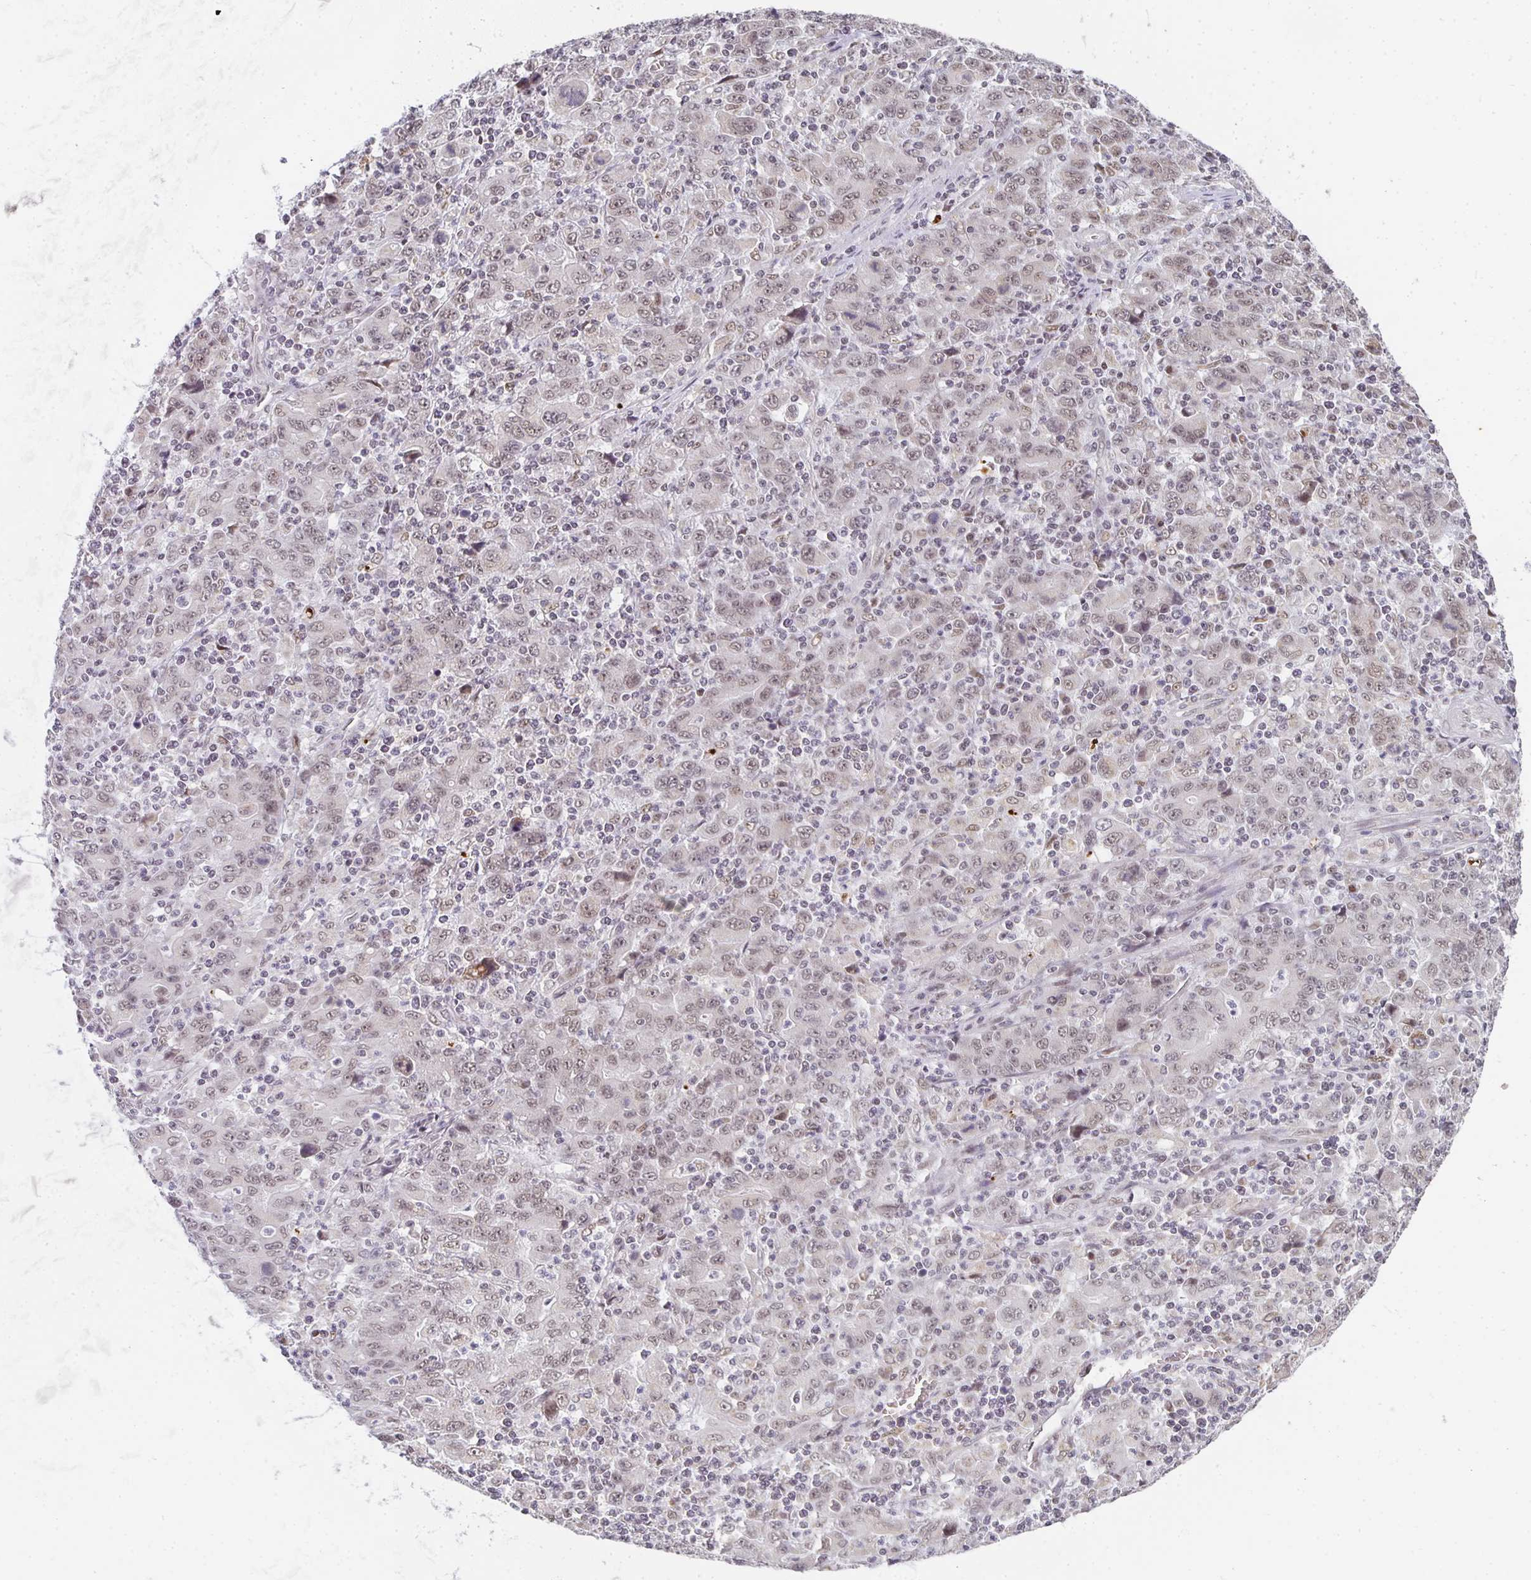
{"staining": {"intensity": "weak", "quantity": "25%-75%", "location": "nuclear"}, "tissue": "stomach cancer", "cell_type": "Tumor cells", "image_type": "cancer", "snomed": [{"axis": "morphology", "description": "Adenocarcinoma, NOS"}, {"axis": "topography", "description": "Stomach, upper"}], "caption": "Adenocarcinoma (stomach) stained with immunohistochemistry shows weak nuclear positivity in approximately 25%-75% of tumor cells.", "gene": "SMARCA2", "patient": {"sex": "male", "age": 69}}